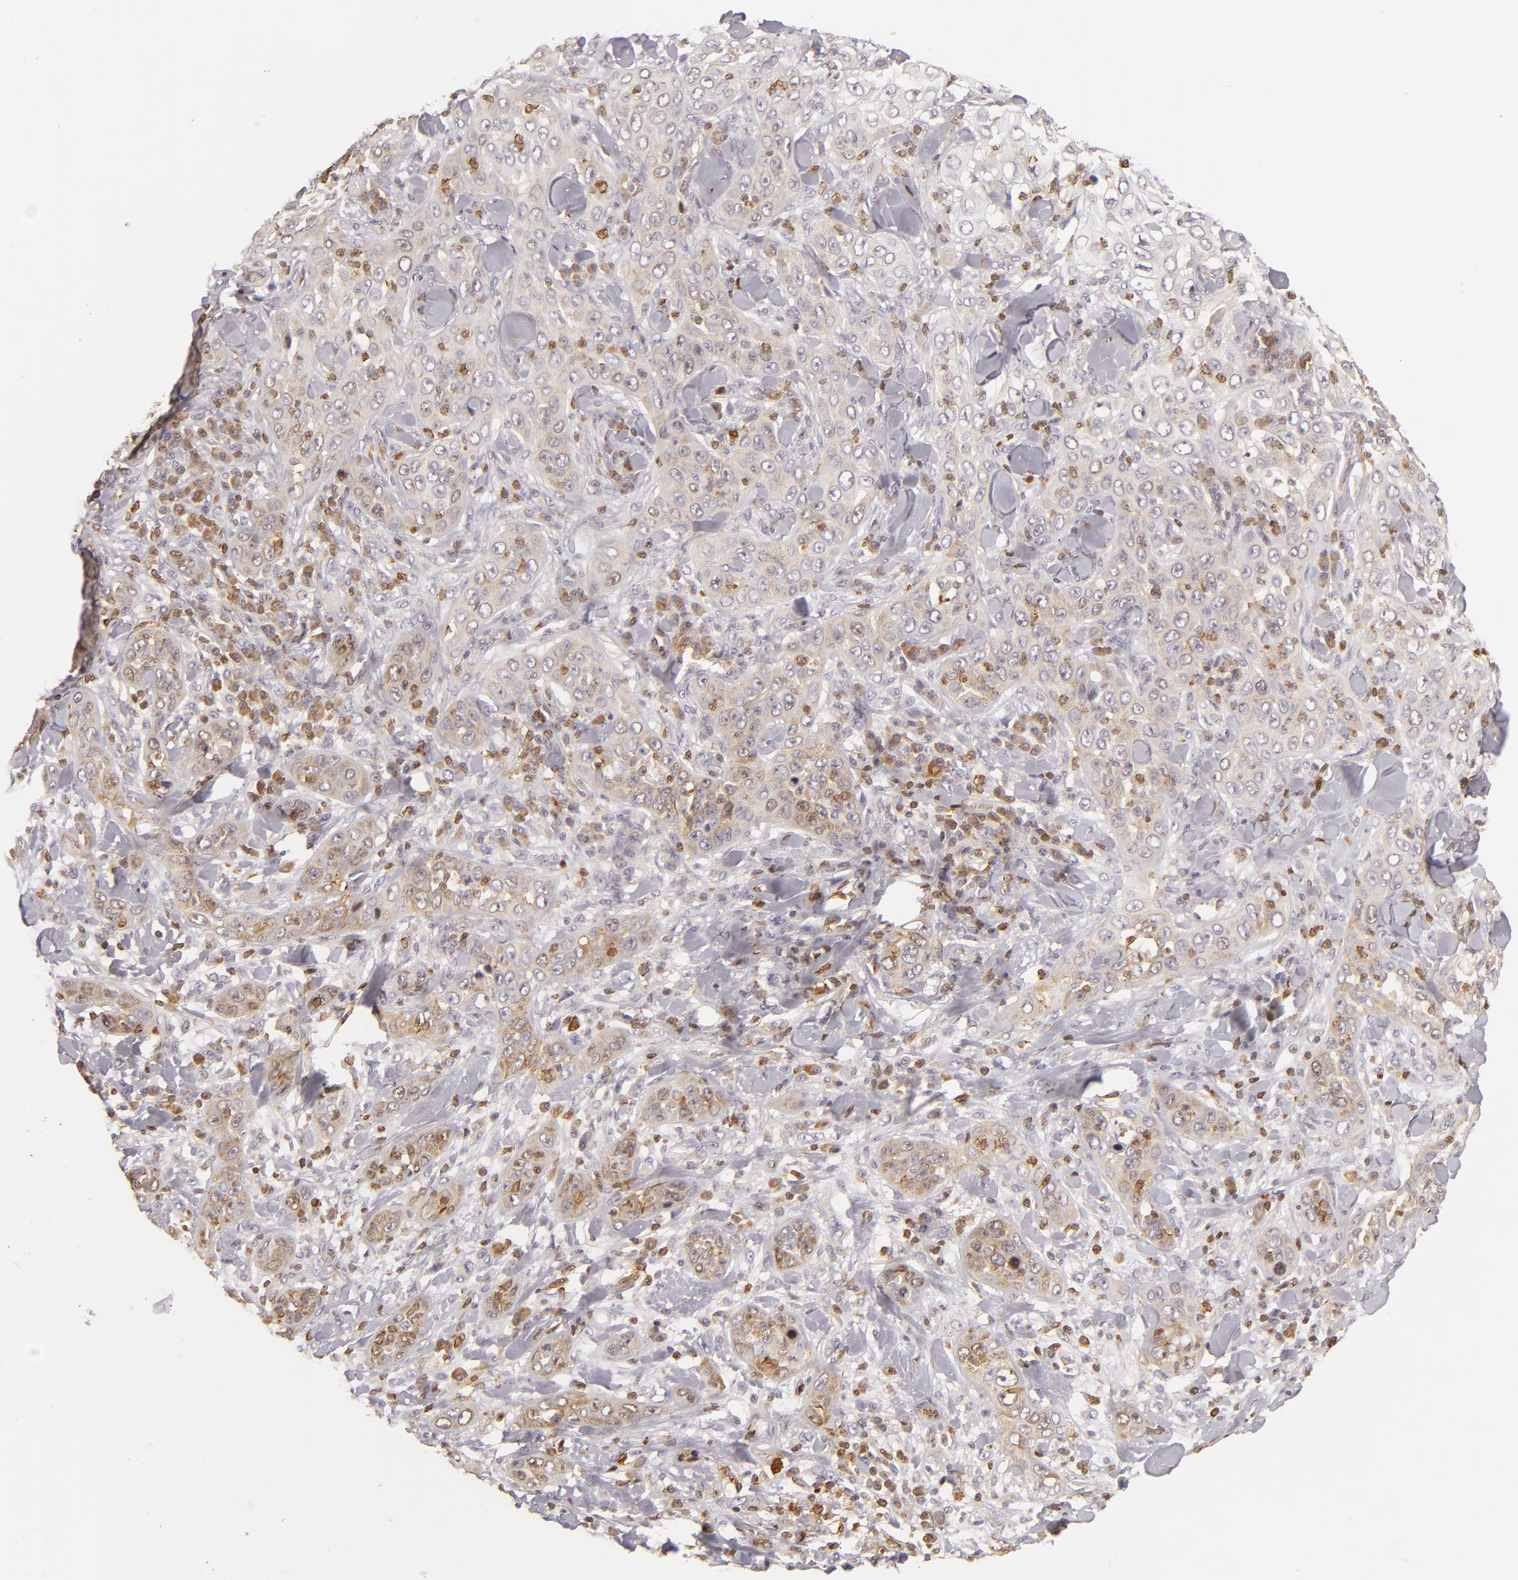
{"staining": {"intensity": "weak", "quantity": "25%-75%", "location": "cytoplasmic/membranous,nuclear"}, "tissue": "skin cancer", "cell_type": "Tumor cells", "image_type": "cancer", "snomed": [{"axis": "morphology", "description": "Squamous cell carcinoma, NOS"}, {"axis": "topography", "description": "Skin"}], "caption": "Protein expression analysis of human squamous cell carcinoma (skin) reveals weak cytoplasmic/membranous and nuclear staining in approximately 25%-75% of tumor cells.", "gene": "APOBEC3G", "patient": {"sex": "male", "age": 84}}